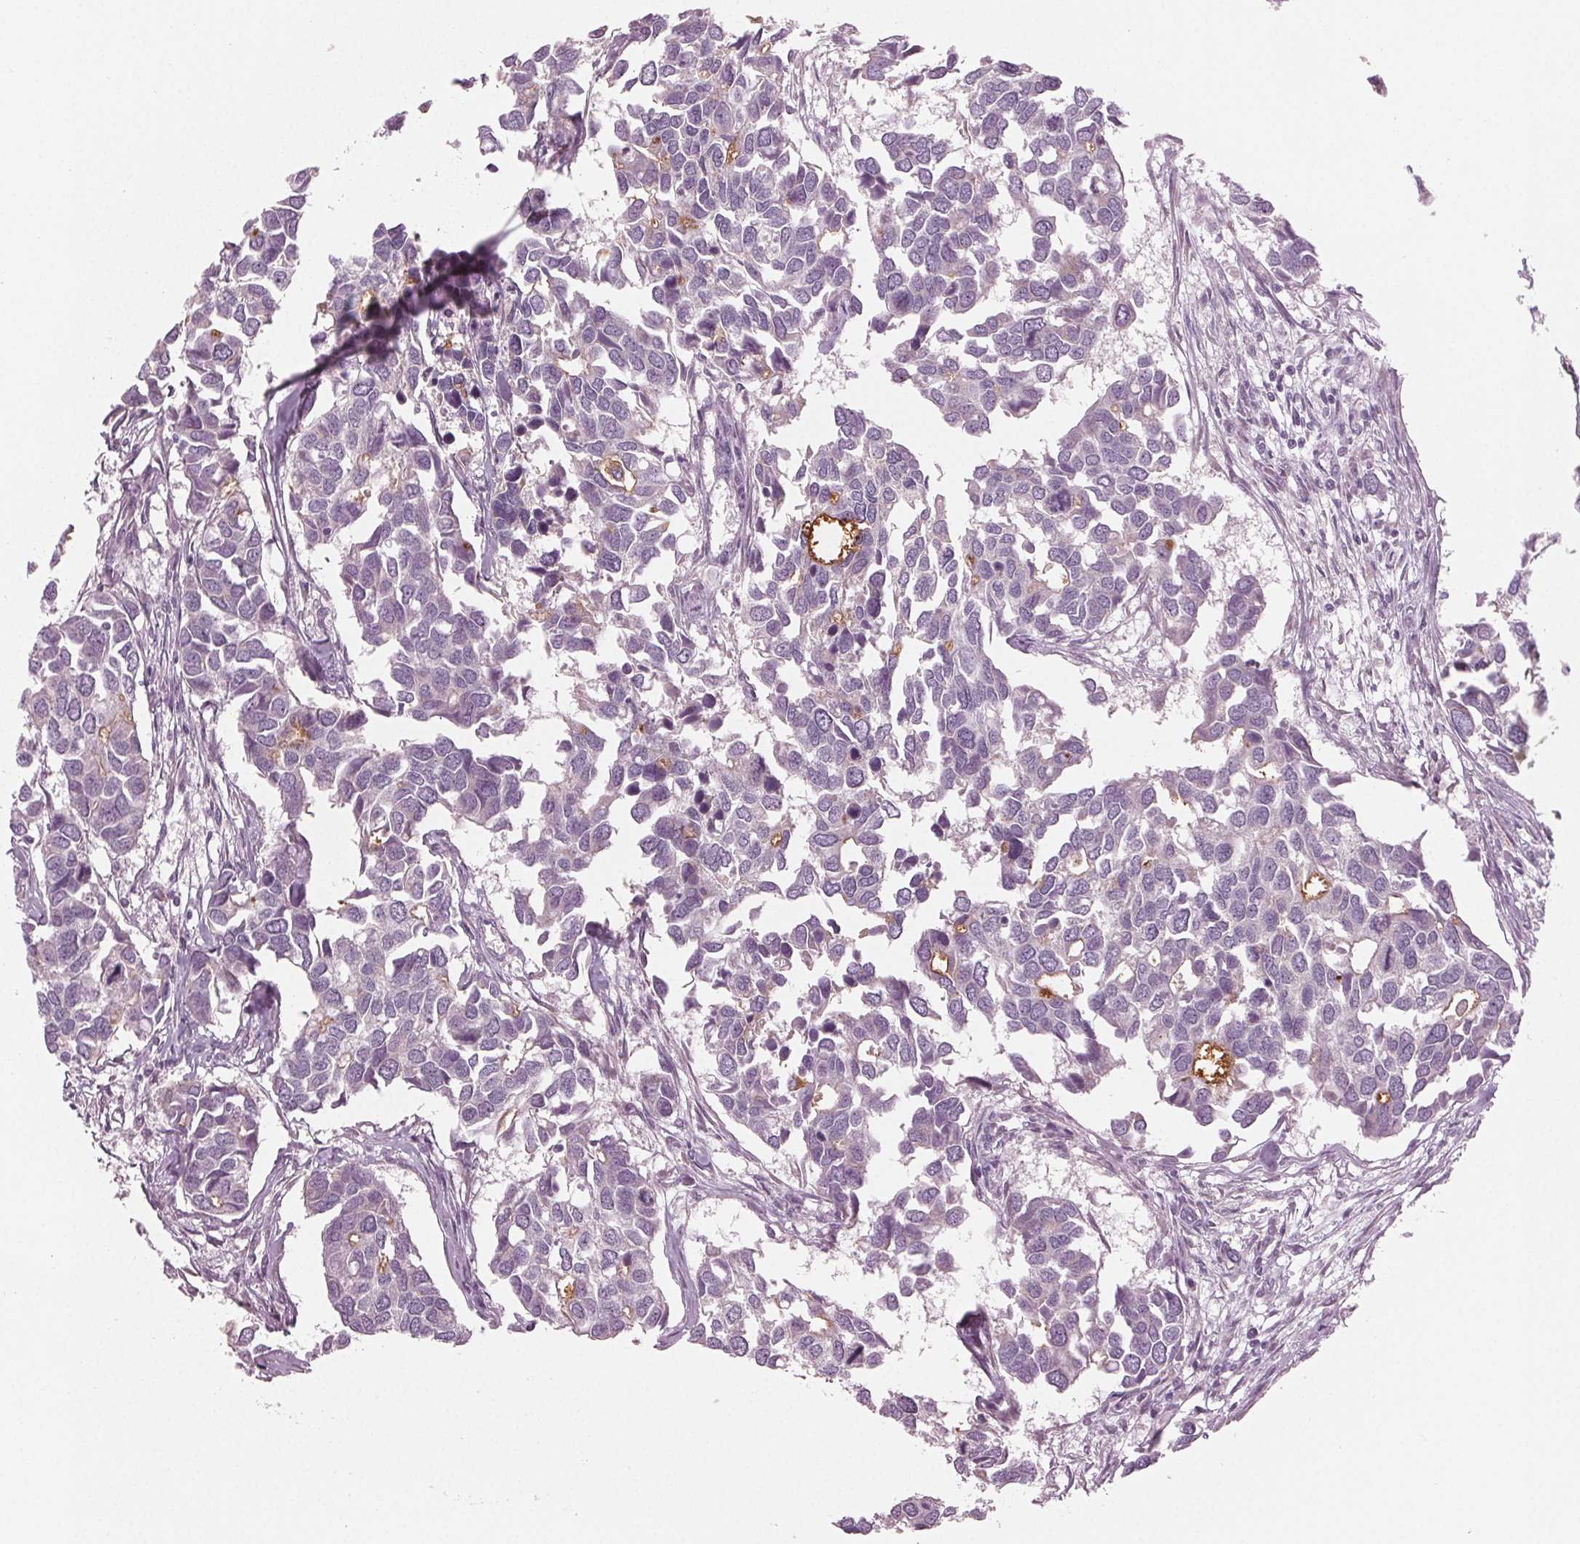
{"staining": {"intensity": "moderate", "quantity": "<25%", "location": "cytoplasmic/membranous"}, "tissue": "breast cancer", "cell_type": "Tumor cells", "image_type": "cancer", "snomed": [{"axis": "morphology", "description": "Duct carcinoma"}, {"axis": "topography", "description": "Breast"}], "caption": "Breast cancer (infiltrating ductal carcinoma) stained for a protein displays moderate cytoplasmic/membranous positivity in tumor cells.", "gene": "PRAP1", "patient": {"sex": "female", "age": 83}}